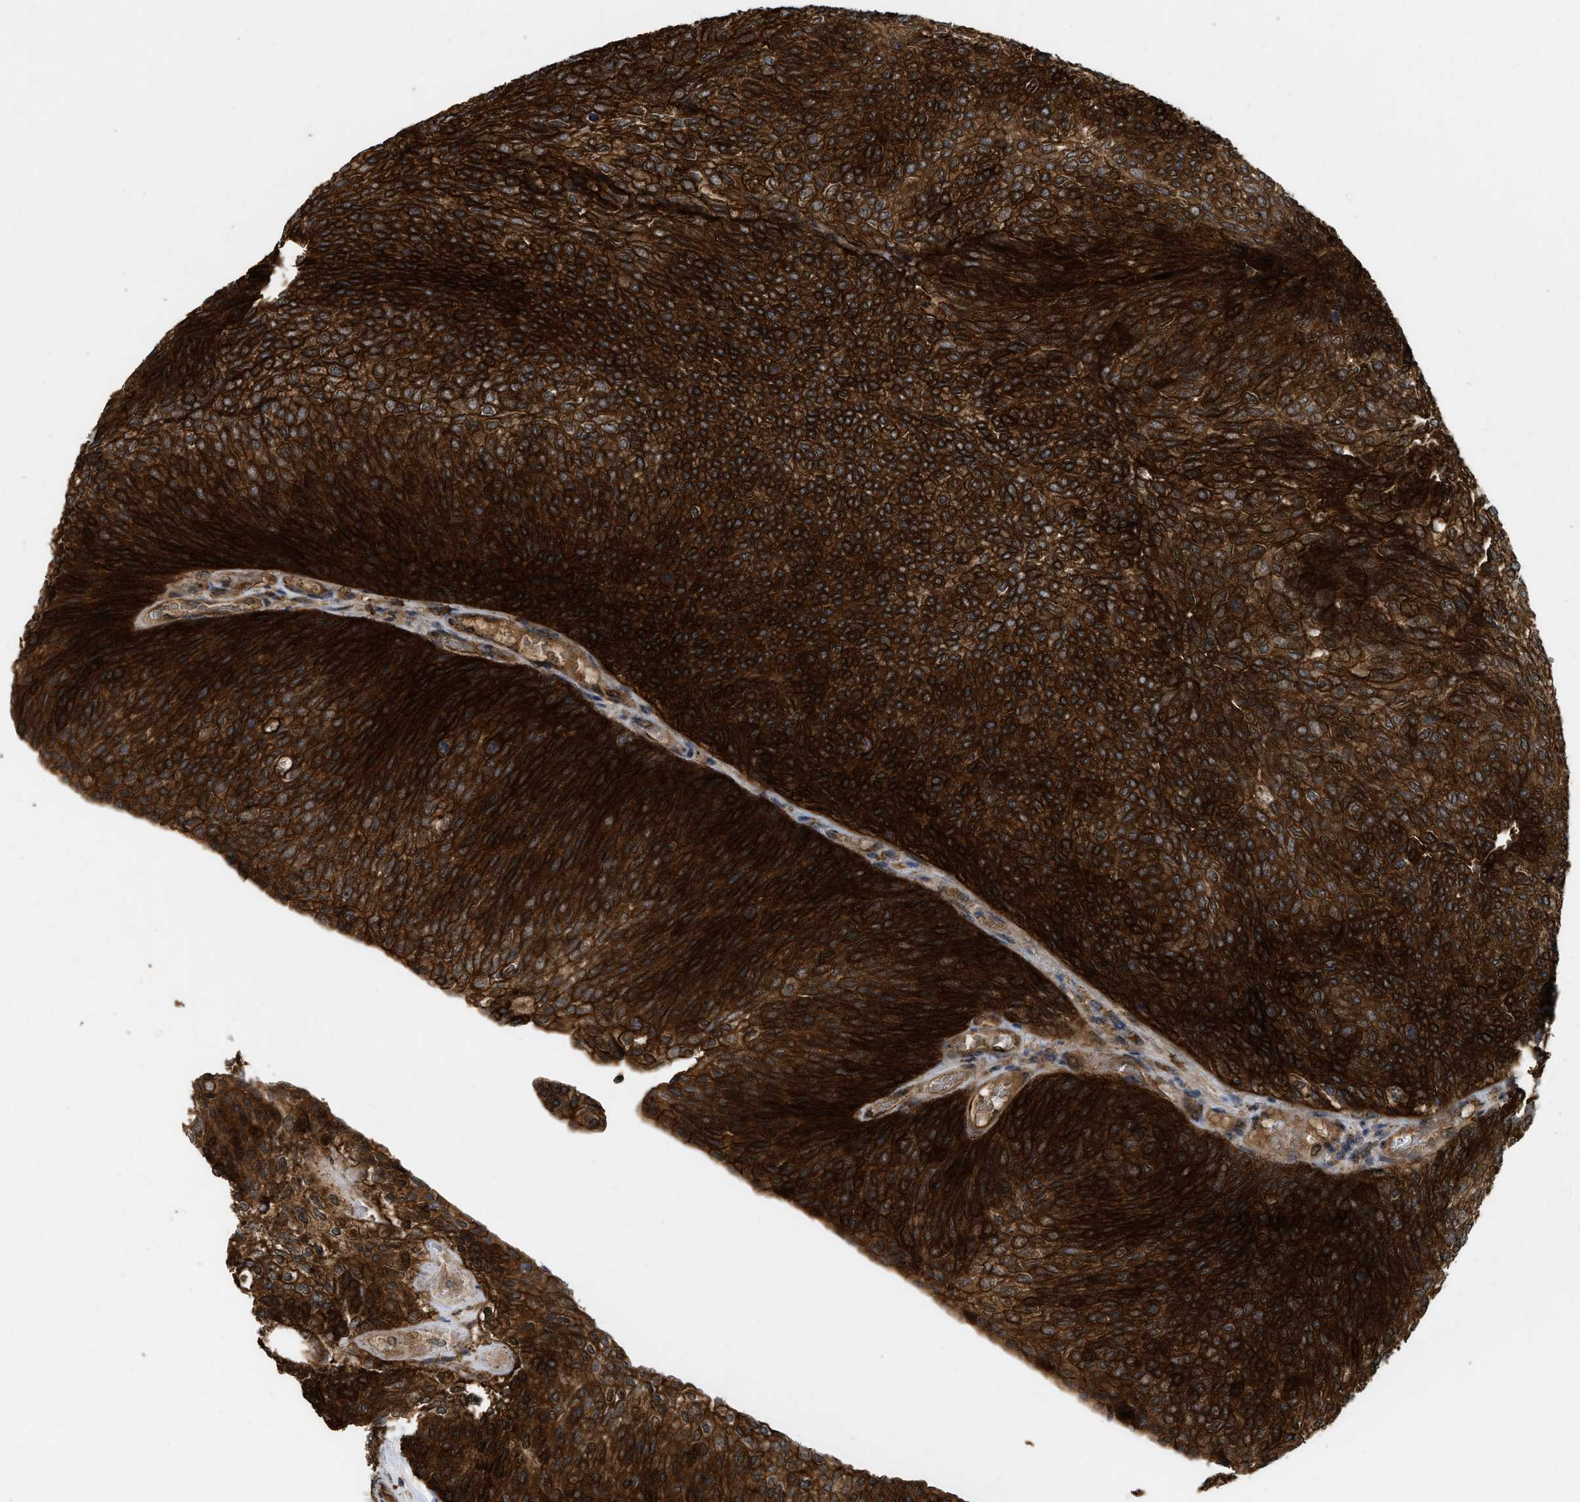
{"staining": {"intensity": "strong", "quantity": ">75%", "location": "cytoplasmic/membranous"}, "tissue": "urothelial cancer", "cell_type": "Tumor cells", "image_type": "cancer", "snomed": [{"axis": "morphology", "description": "Urothelial carcinoma, Low grade"}, {"axis": "topography", "description": "Urinary bladder"}], "caption": "Low-grade urothelial carcinoma stained with a brown dye shows strong cytoplasmic/membranous positive expression in approximately >75% of tumor cells.", "gene": "FZD6", "patient": {"sex": "female", "age": 79}}